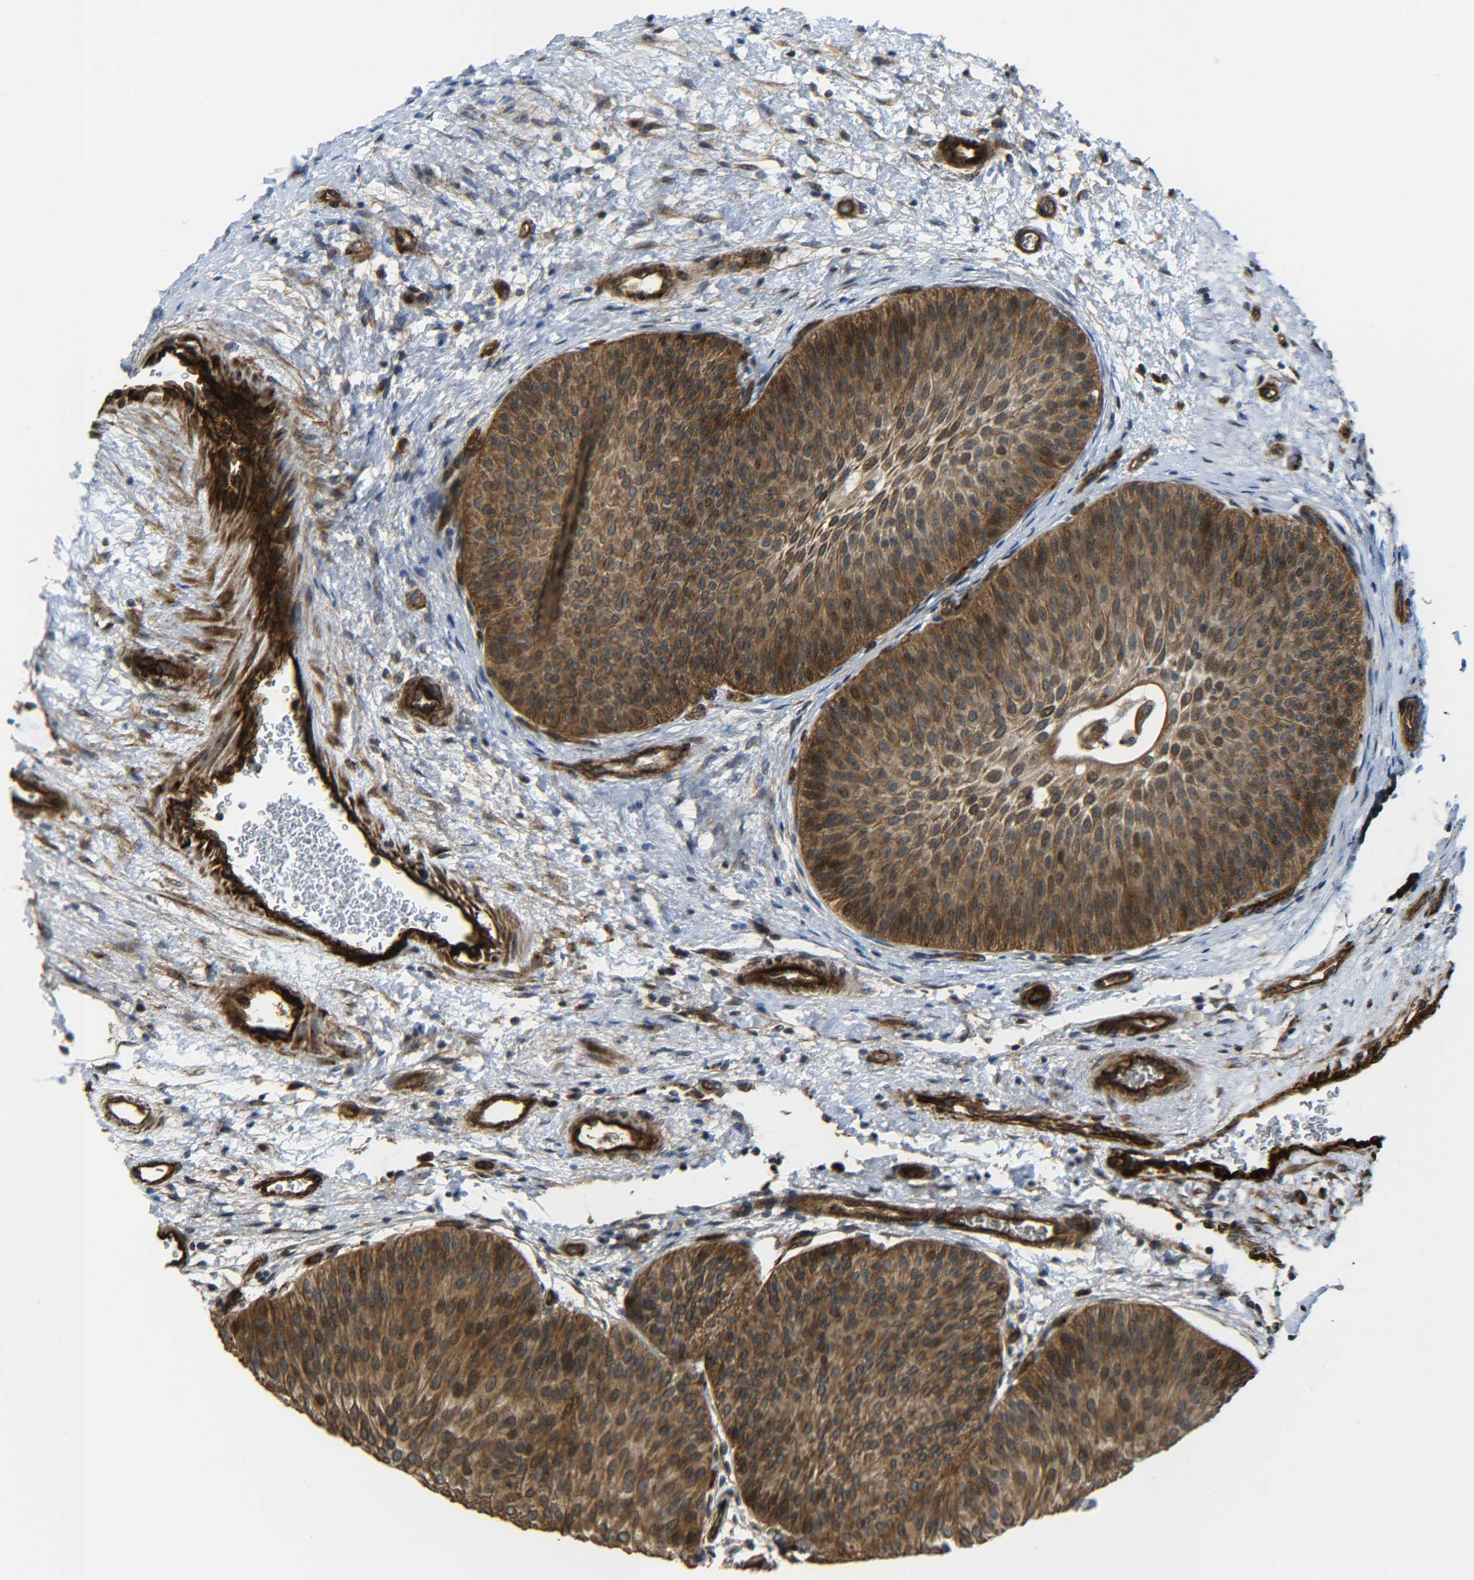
{"staining": {"intensity": "moderate", "quantity": ">75%", "location": "cytoplasmic/membranous,nuclear"}, "tissue": "urothelial cancer", "cell_type": "Tumor cells", "image_type": "cancer", "snomed": [{"axis": "morphology", "description": "Urothelial carcinoma, Low grade"}, {"axis": "topography", "description": "Urinary bladder"}], "caption": "This micrograph displays immunohistochemistry (IHC) staining of urothelial cancer, with medium moderate cytoplasmic/membranous and nuclear expression in about >75% of tumor cells.", "gene": "ECE1", "patient": {"sex": "female", "age": 60}}